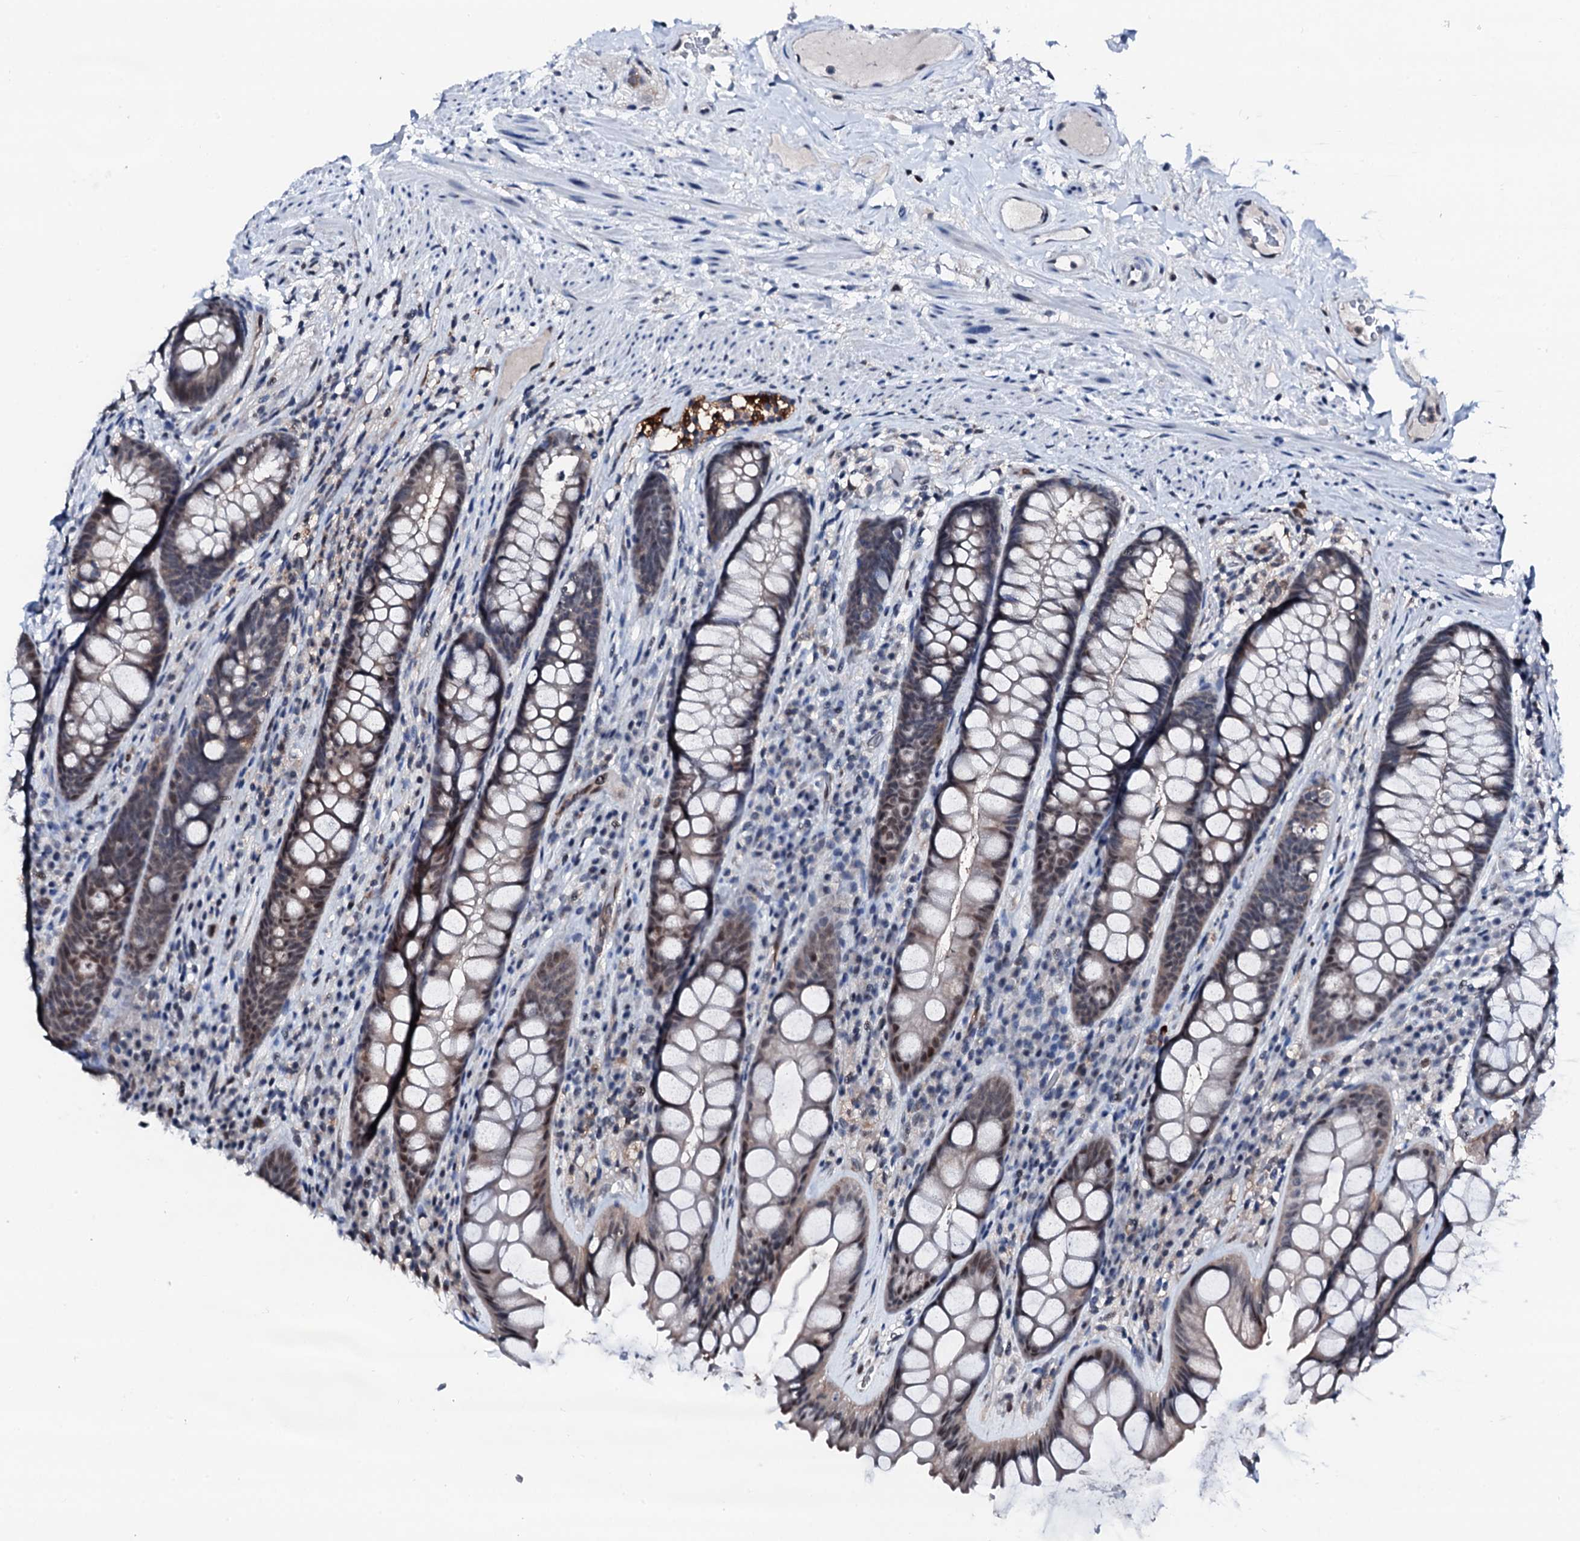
{"staining": {"intensity": "negative", "quantity": "none", "location": "none"}, "tissue": "rectum", "cell_type": "Glandular cells", "image_type": "normal", "snomed": [{"axis": "morphology", "description": "Normal tissue, NOS"}, {"axis": "topography", "description": "Rectum"}], "caption": "Immunohistochemistry of benign human rectum exhibits no positivity in glandular cells.", "gene": "TRAFD1", "patient": {"sex": "male", "age": 74}}